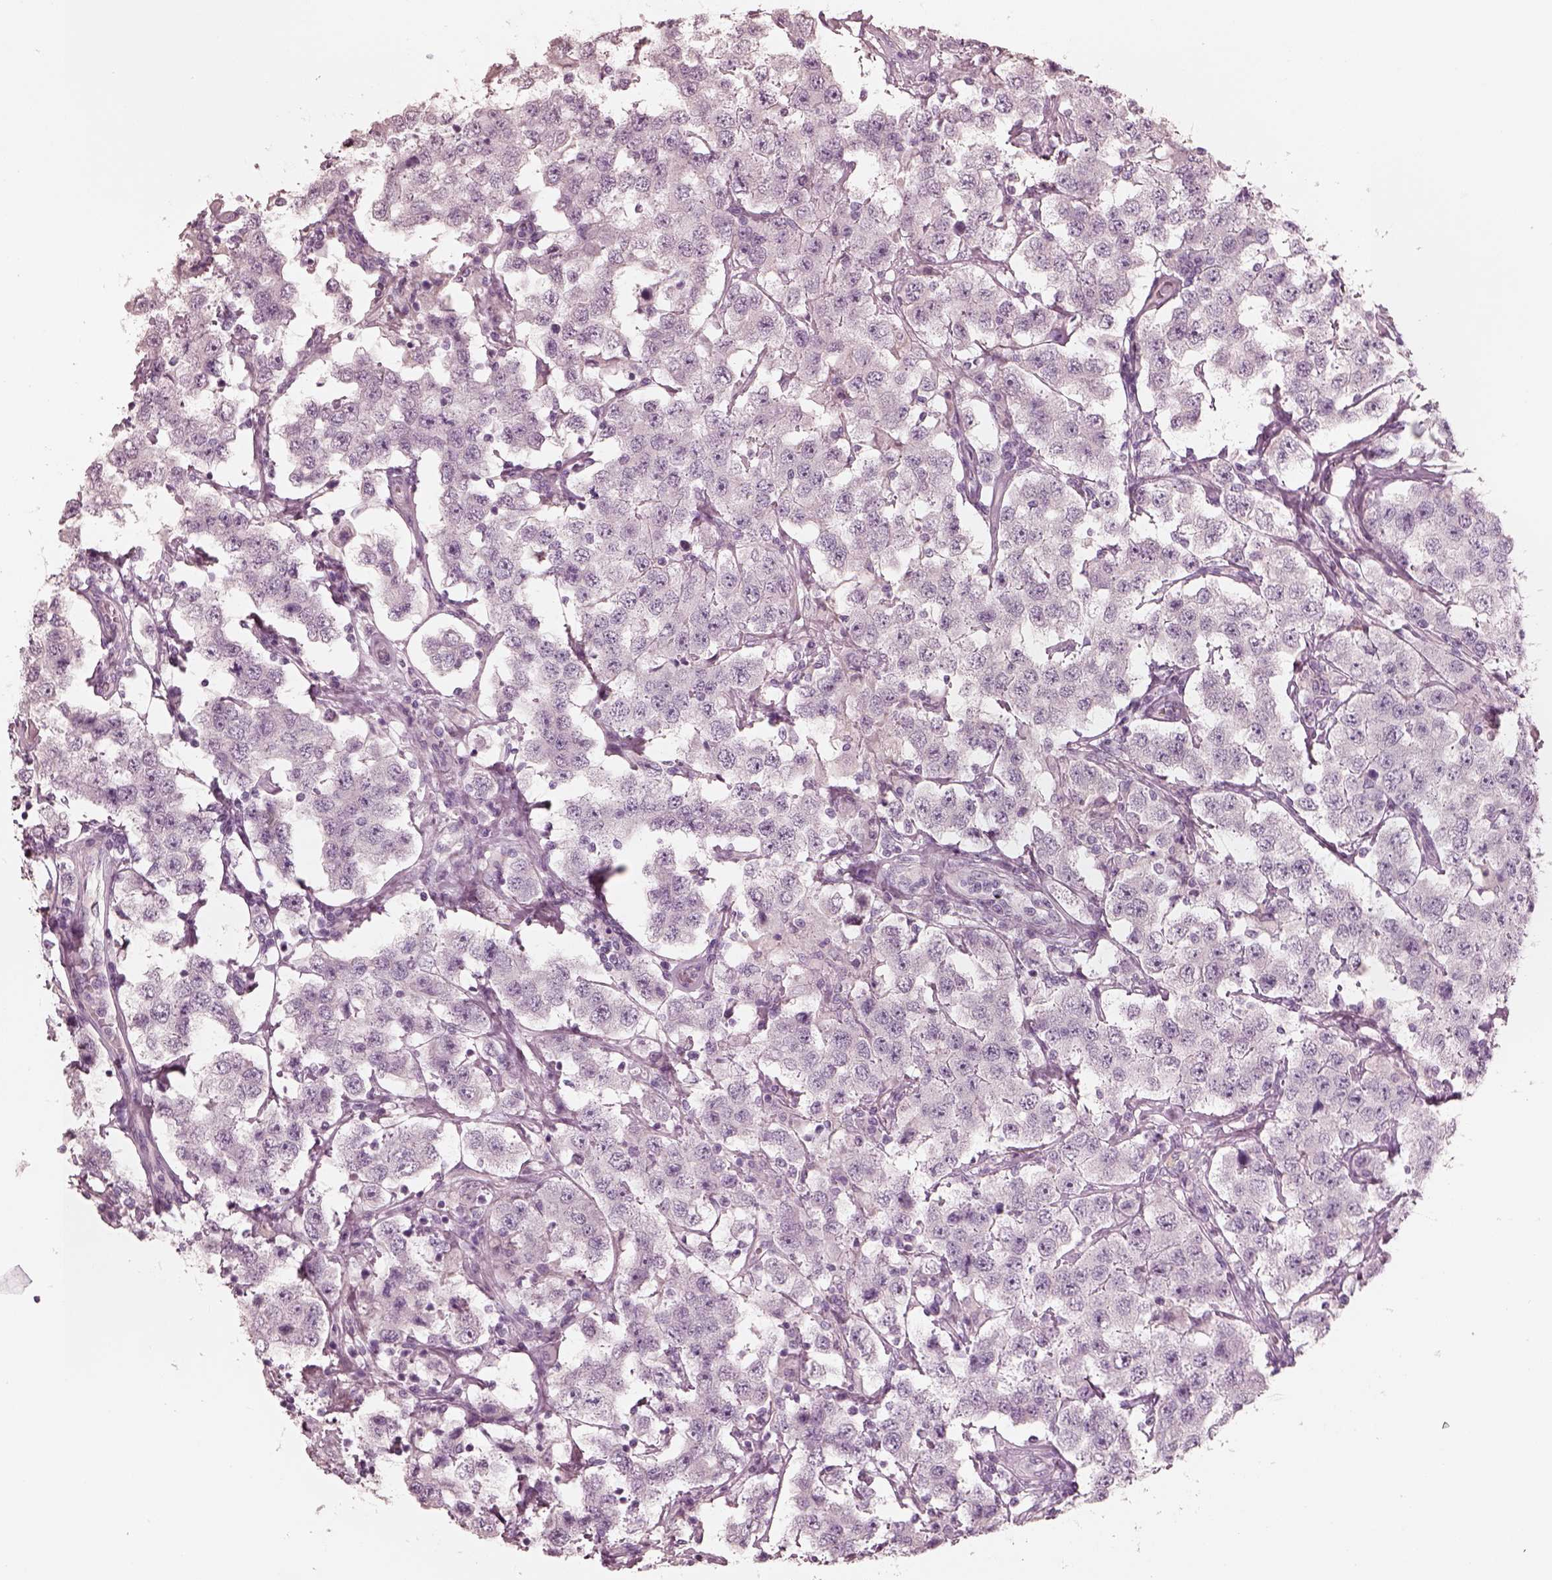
{"staining": {"intensity": "negative", "quantity": "none", "location": "none"}, "tissue": "testis cancer", "cell_type": "Tumor cells", "image_type": "cancer", "snomed": [{"axis": "morphology", "description": "Seminoma, NOS"}, {"axis": "topography", "description": "Testis"}], "caption": "The IHC image has no significant expression in tumor cells of testis cancer (seminoma) tissue.", "gene": "ZP4", "patient": {"sex": "male", "age": 52}}